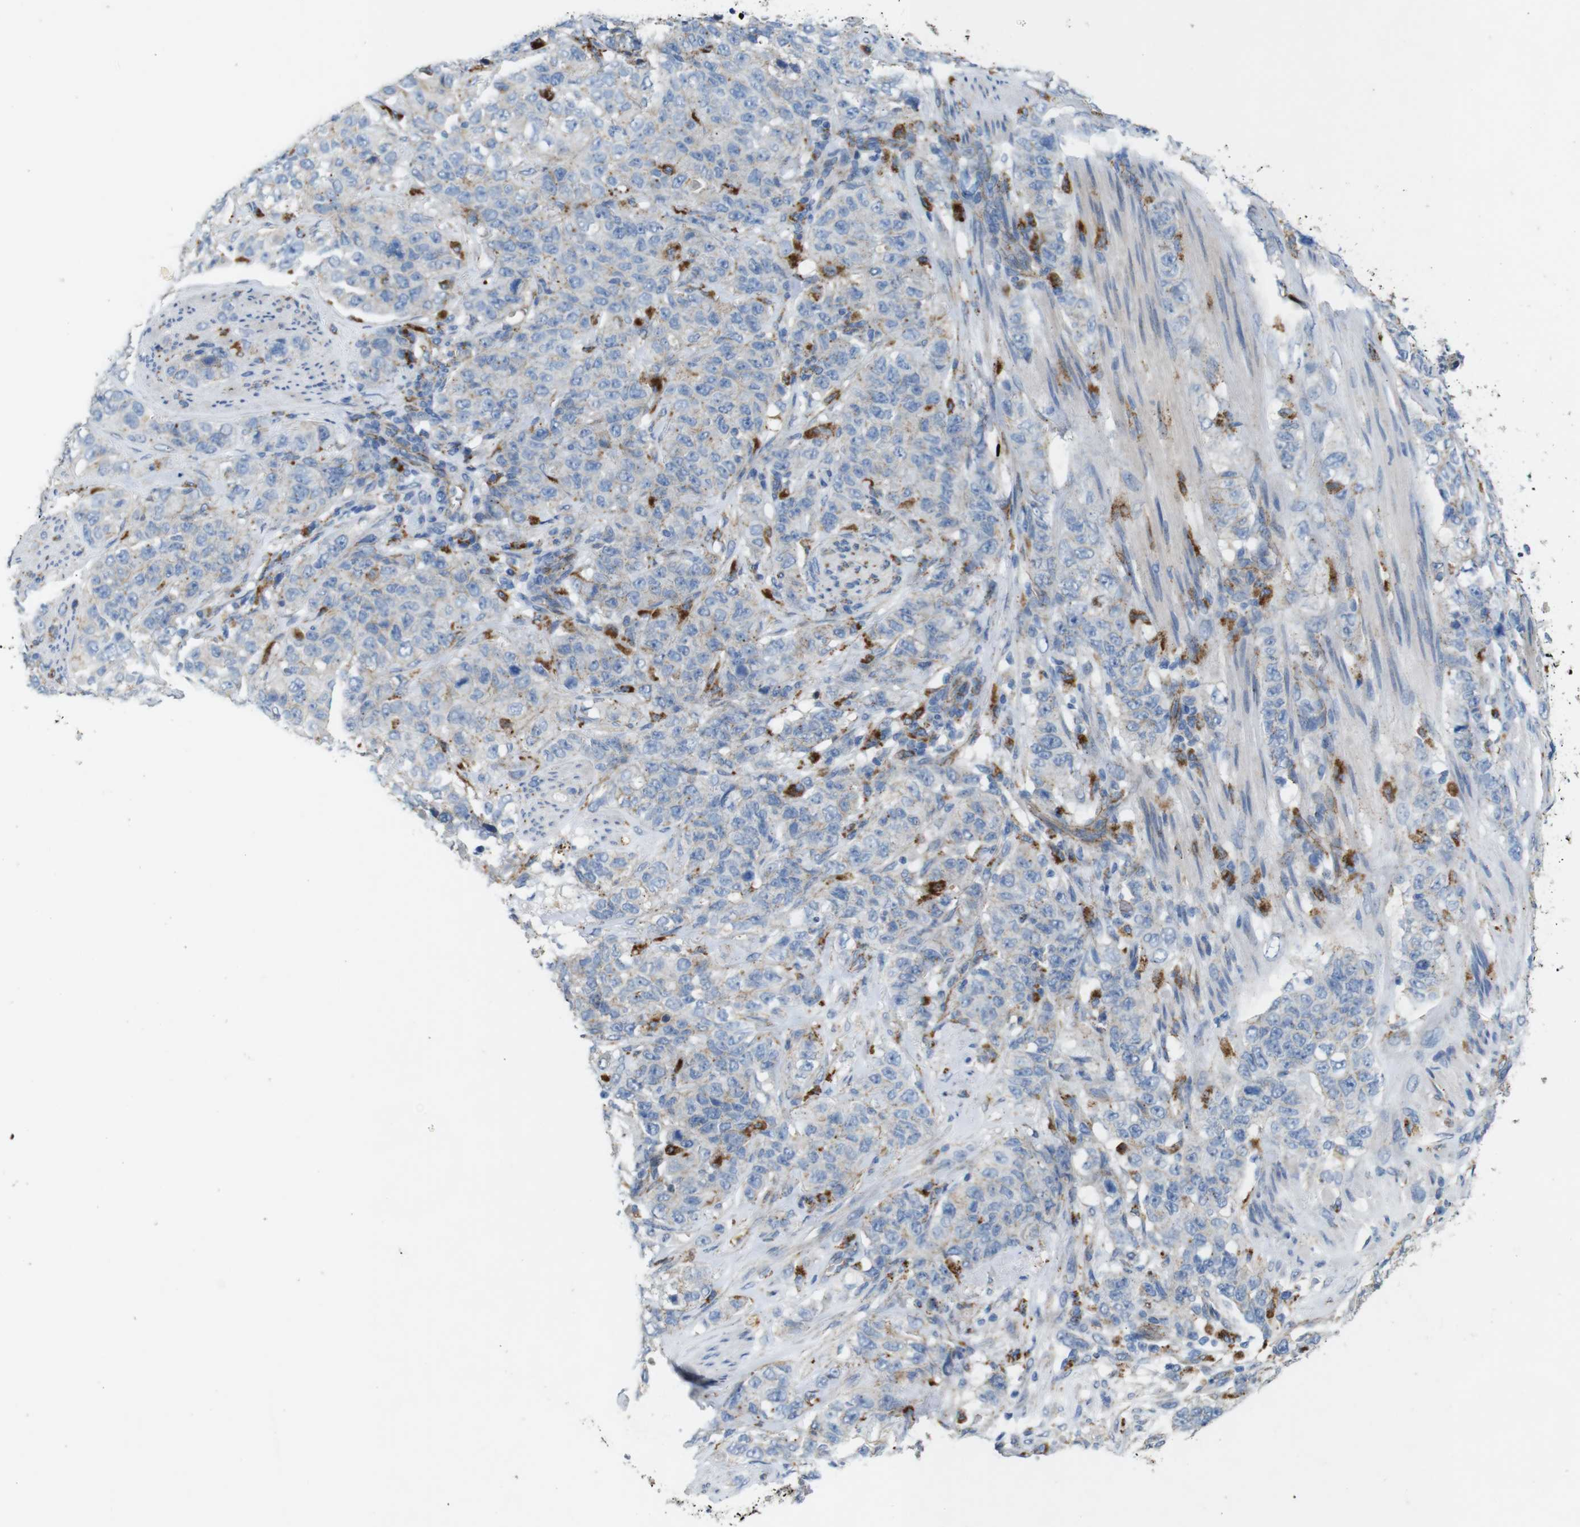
{"staining": {"intensity": "weak", "quantity": "<25%", "location": "cytoplasmic/membranous"}, "tissue": "stomach cancer", "cell_type": "Tumor cells", "image_type": "cancer", "snomed": [{"axis": "morphology", "description": "Adenocarcinoma, NOS"}, {"axis": "topography", "description": "Stomach"}], "caption": "IHC of stomach cancer shows no staining in tumor cells. Brightfield microscopy of IHC stained with DAB (3,3'-diaminobenzidine) (brown) and hematoxylin (blue), captured at high magnification.", "gene": "NHLRC3", "patient": {"sex": "male", "age": 48}}